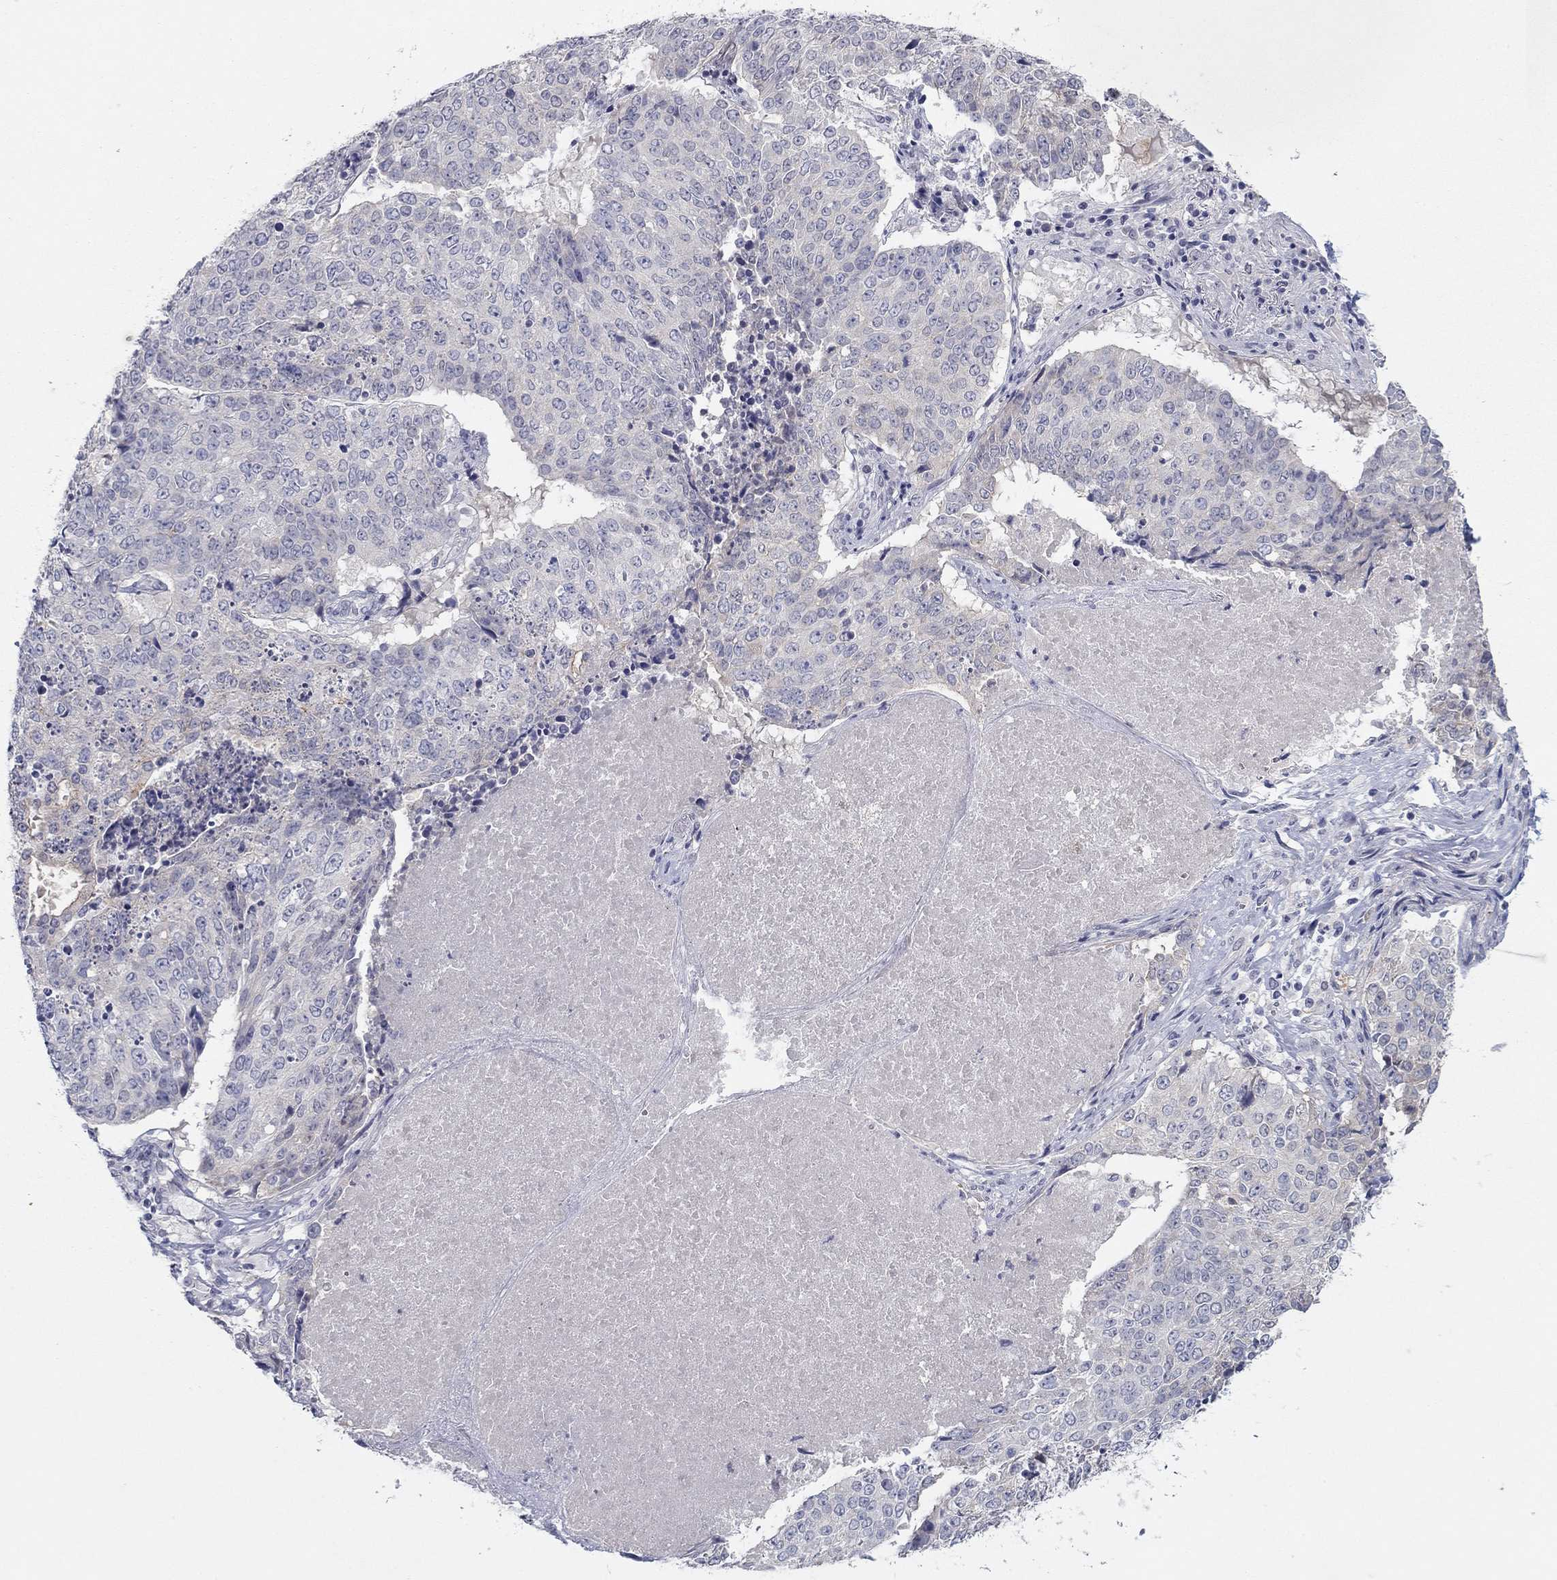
{"staining": {"intensity": "negative", "quantity": "none", "location": "none"}, "tissue": "lung cancer", "cell_type": "Tumor cells", "image_type": "cancer", "snomed": [{"axis": "morphology", "description": "Normal tissue, NOS"}, {"axis": "morphology", "description": "Squamous cell carcinoma, NOS"}, {"axis": "topography", "description": "Bronchus"}, {"axis": "topography", "description": "Lung"}], "caption": "Tumor cells are negative for protein expression in human lung cancer (squamous cell carcinoma). Brightfield microscopy of immunohistochemistry (IHC) stained with DAB (brown) and hematoxylin (blue), captured at high magnification.", "gene": "PLS1", "patient": {"sex": "male", "age": 64}}